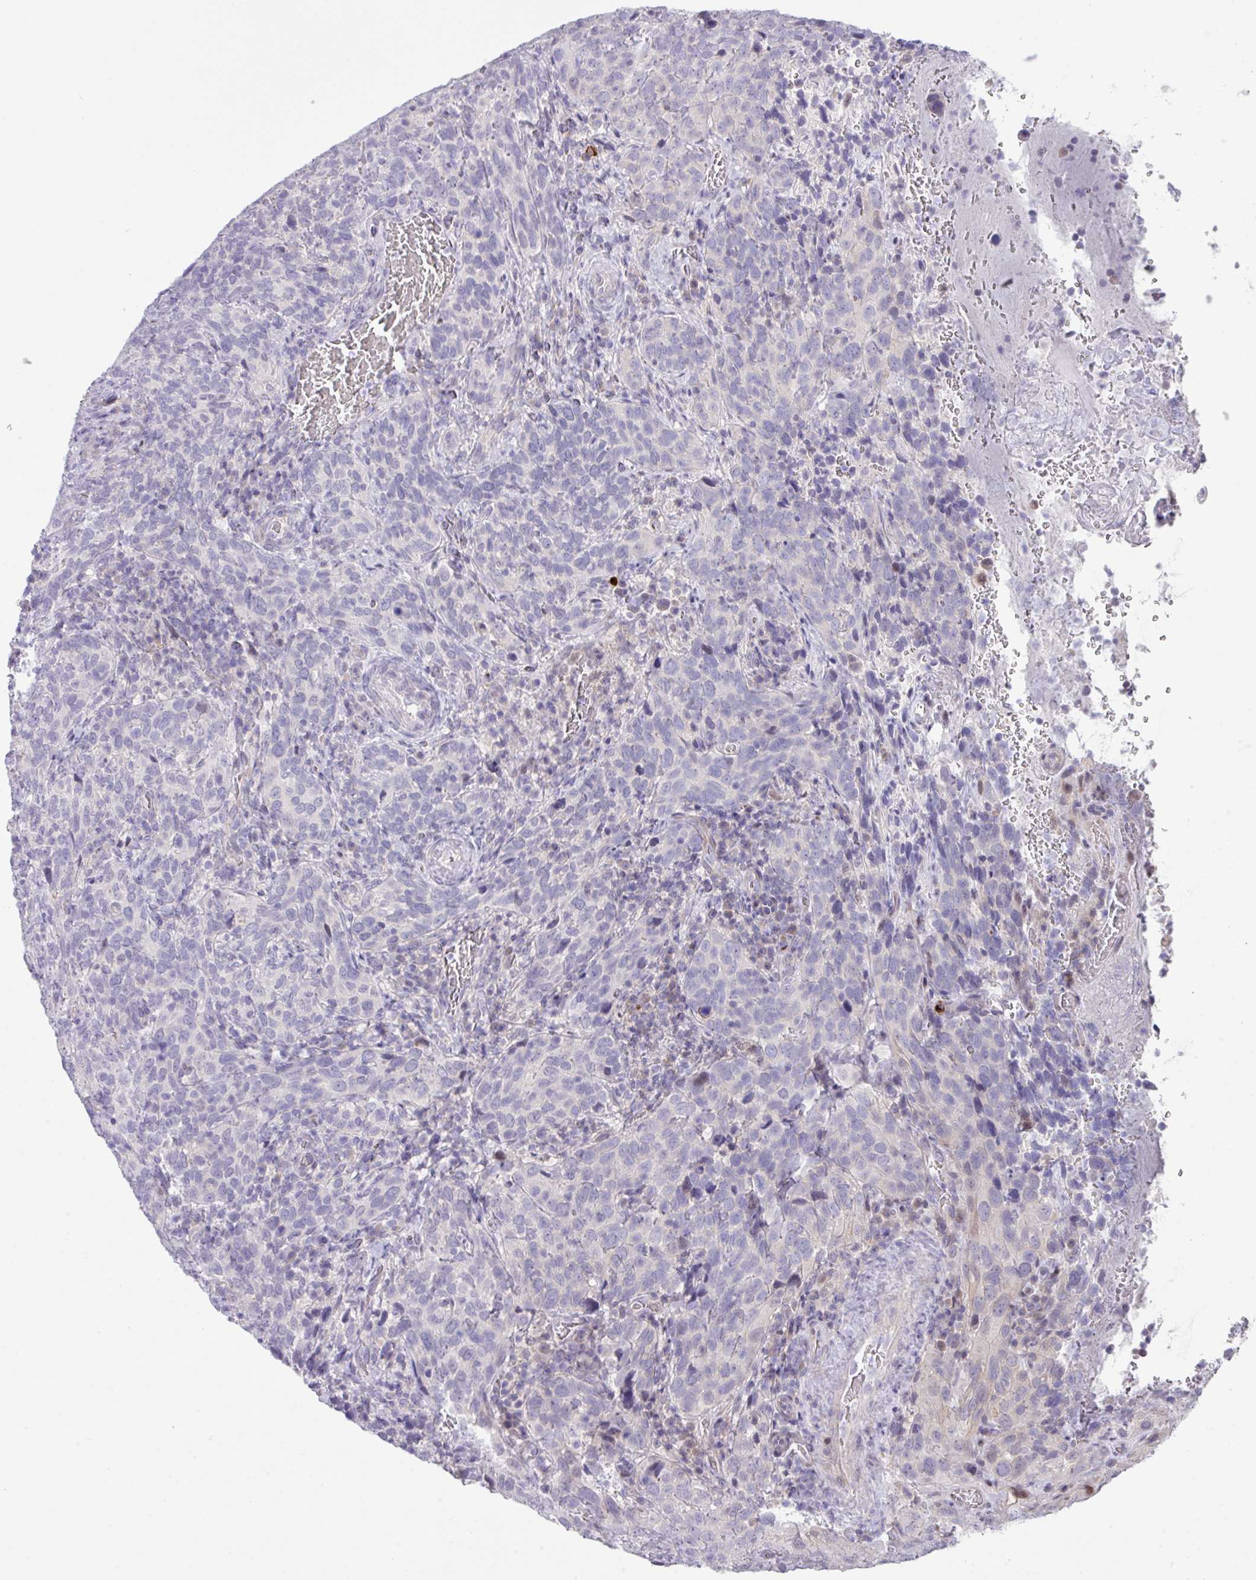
{"staining": {"intensity": "negative", "quantity": "none", "location": "none"}, "tissue": "cervical cancer", "cell_type": "Tumor cells", "image_type": "cancer", "snomed": [{"axis": "morphology", "description": "Squamous cell carcinoma, NOS"}, {"axis": "topography", "description": "Cervix"}], "caption": "Cervical squamous cell carcinoma was stained to show a protein in brown. There is no significant positivity in tumor cells. Nuclei are stained in blue.", "gene": "ANKRD13B", "patient": {"sex": "female", "age": 51}}